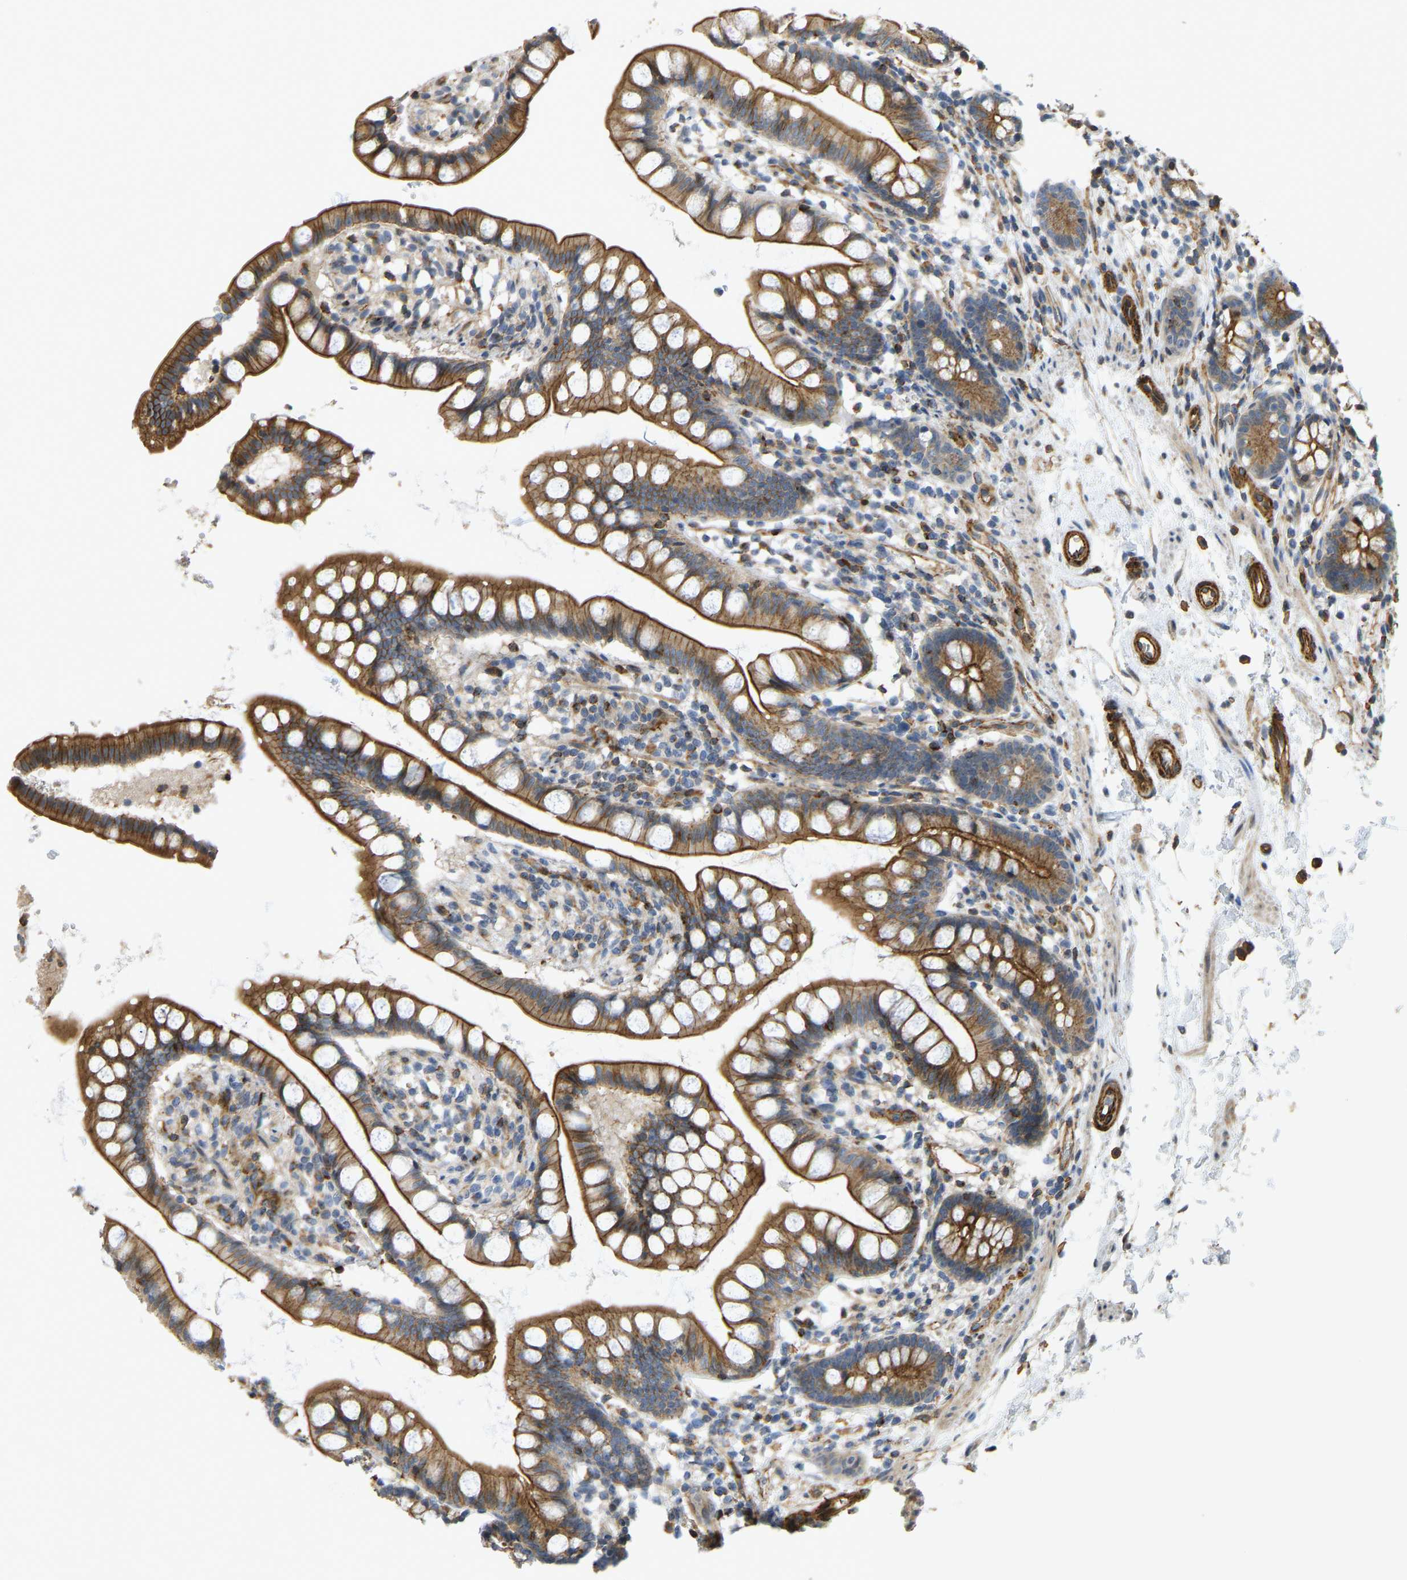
{"staining": {"intensity": "moderate", "quantity": ">75%", "location": "cytoplasmic/membranous"}, "tissue": "small intestine", "cell_type": "Glandular cells", "image_type": "normal", "snomed": [{"axis": "morphology", "description": "Normal tissue, NOS"}, {"axis": "topography", "description": "Small intestine"}], "caption": "An immunohistochemistry (IHC) photomicrograph of benign tissue is shown. Protein staining in brown labels moderate cytoplasmic/membranous positivity in small intestine within glandular cells.", "gene": "KIAA1671", "patient": {"sex": "female", "age": 84}}